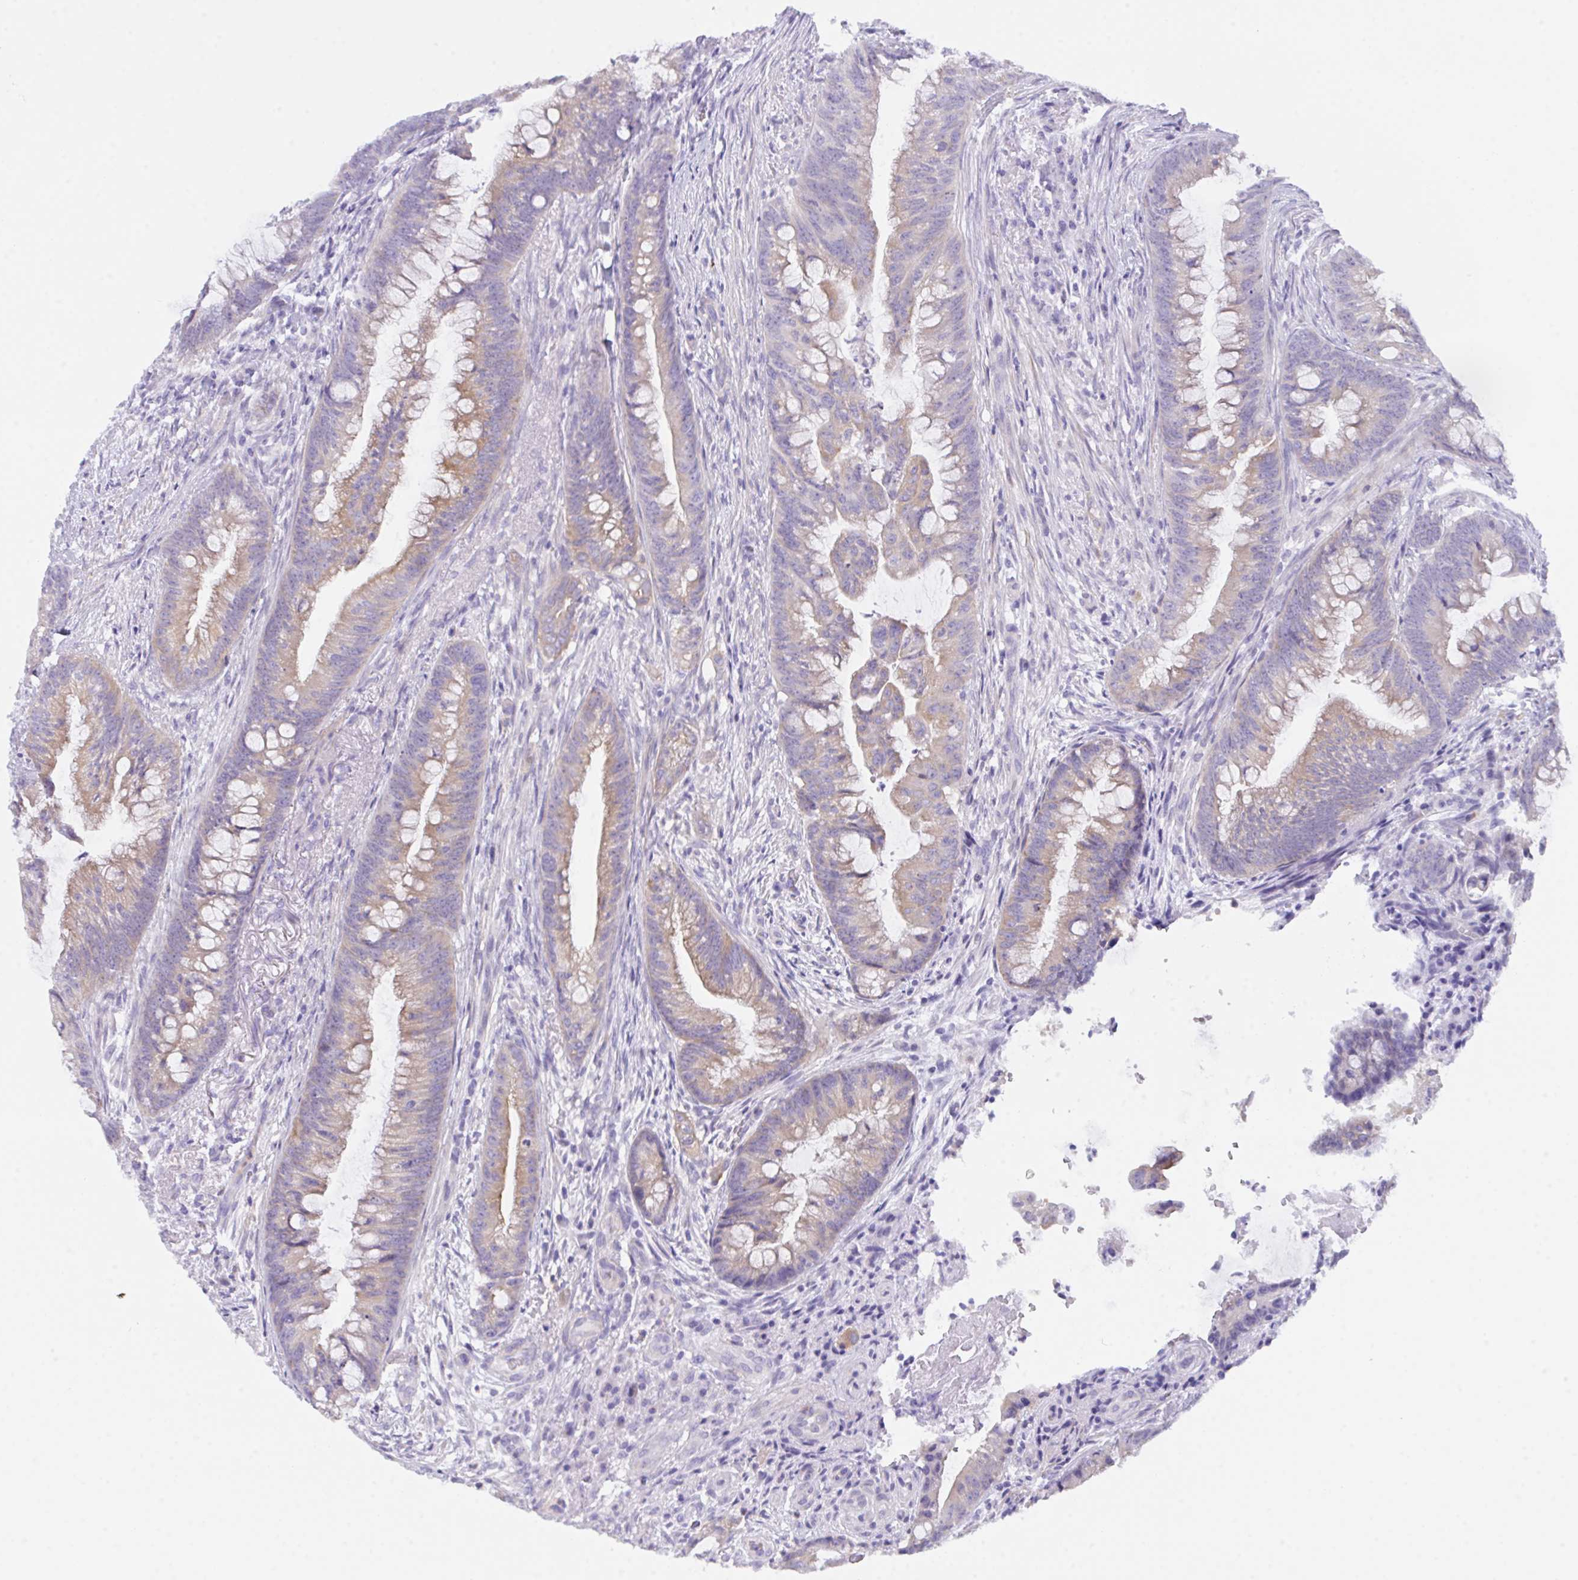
{"staining": {"intensity": "moderate", "quantity": "25%-75%", "location": "cytoplasmic/membranous"}, "tissue": "colorectal cancer", "cell_type": "Tumor cells", "image_type": "cancer", "snomed": [{"axis": "morphology", "description": "Adenocarcinoma, NOS"}, {"axis": "topography", "description": "Colon"}], "caption": "Colorectal cancer tissue exhibits moderate cytoplasmic/membranous staining in approximately 25%-75% of tumor cells, visualized by immunohistochemistry. (DAB (3,3'-diaminobenzidine) IHC with brightfield microscopy, high magnification).", "gene": "CEP170B", "patient": {"sex": "male", "age": 62}}